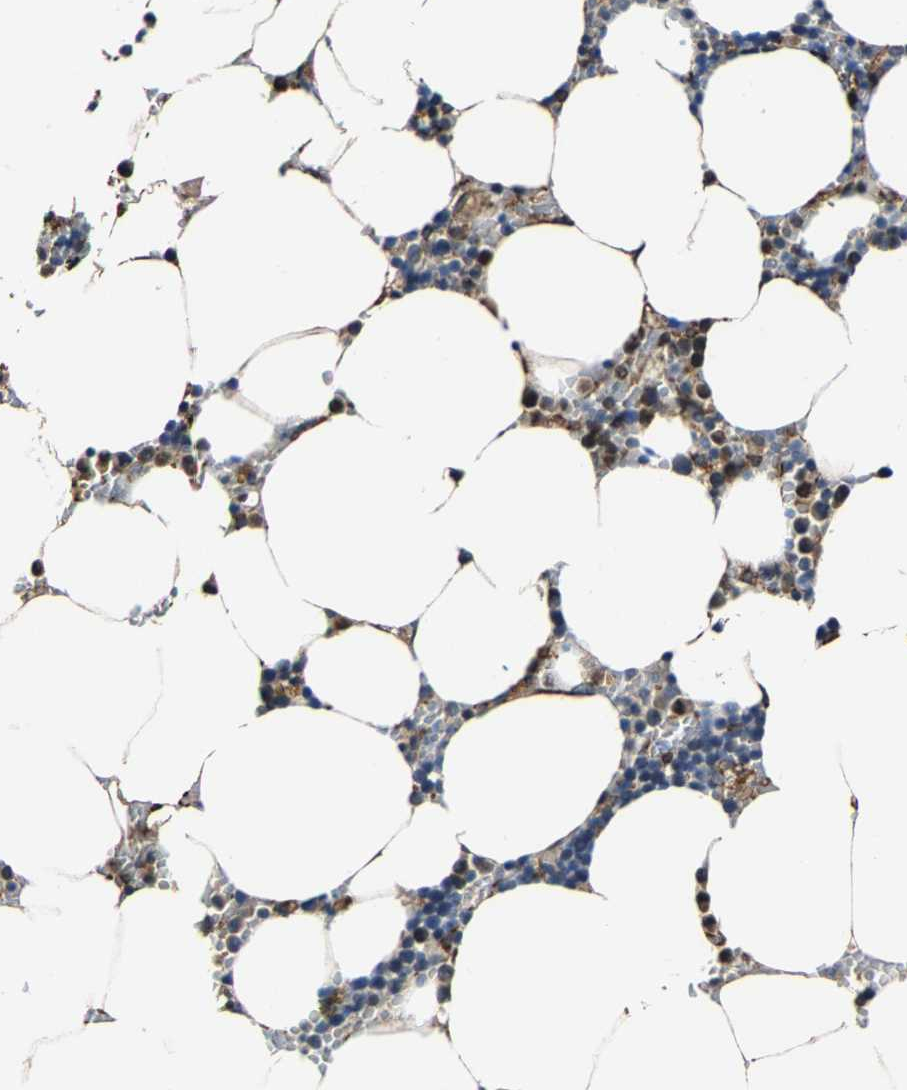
{"staining": {"intensity": "moderate", "quantity": "<25%", "location": "cytoplasmic/membranous,nuclear"}, "tissue": "bone marrow", "cell_type": "Hematopoietic cells", "image_type": "normal", "snomed": [{"axis": "morphology", "description": "Normal tissue, NOS"}, {"axis": "topography", "description": "Bone marrow"}], "caption": "Immunohistochemical staining of unremarkable bone marrow shows low levels of moderate cytoplasmic/membranous,nuclear positivity in approximately <25% of hematopoietic cells. (DAB IHC, brown staining for protein, blue staining for nuclei).", "gene": "METTL1", "patient": {"sex": "male", "age": 70}}